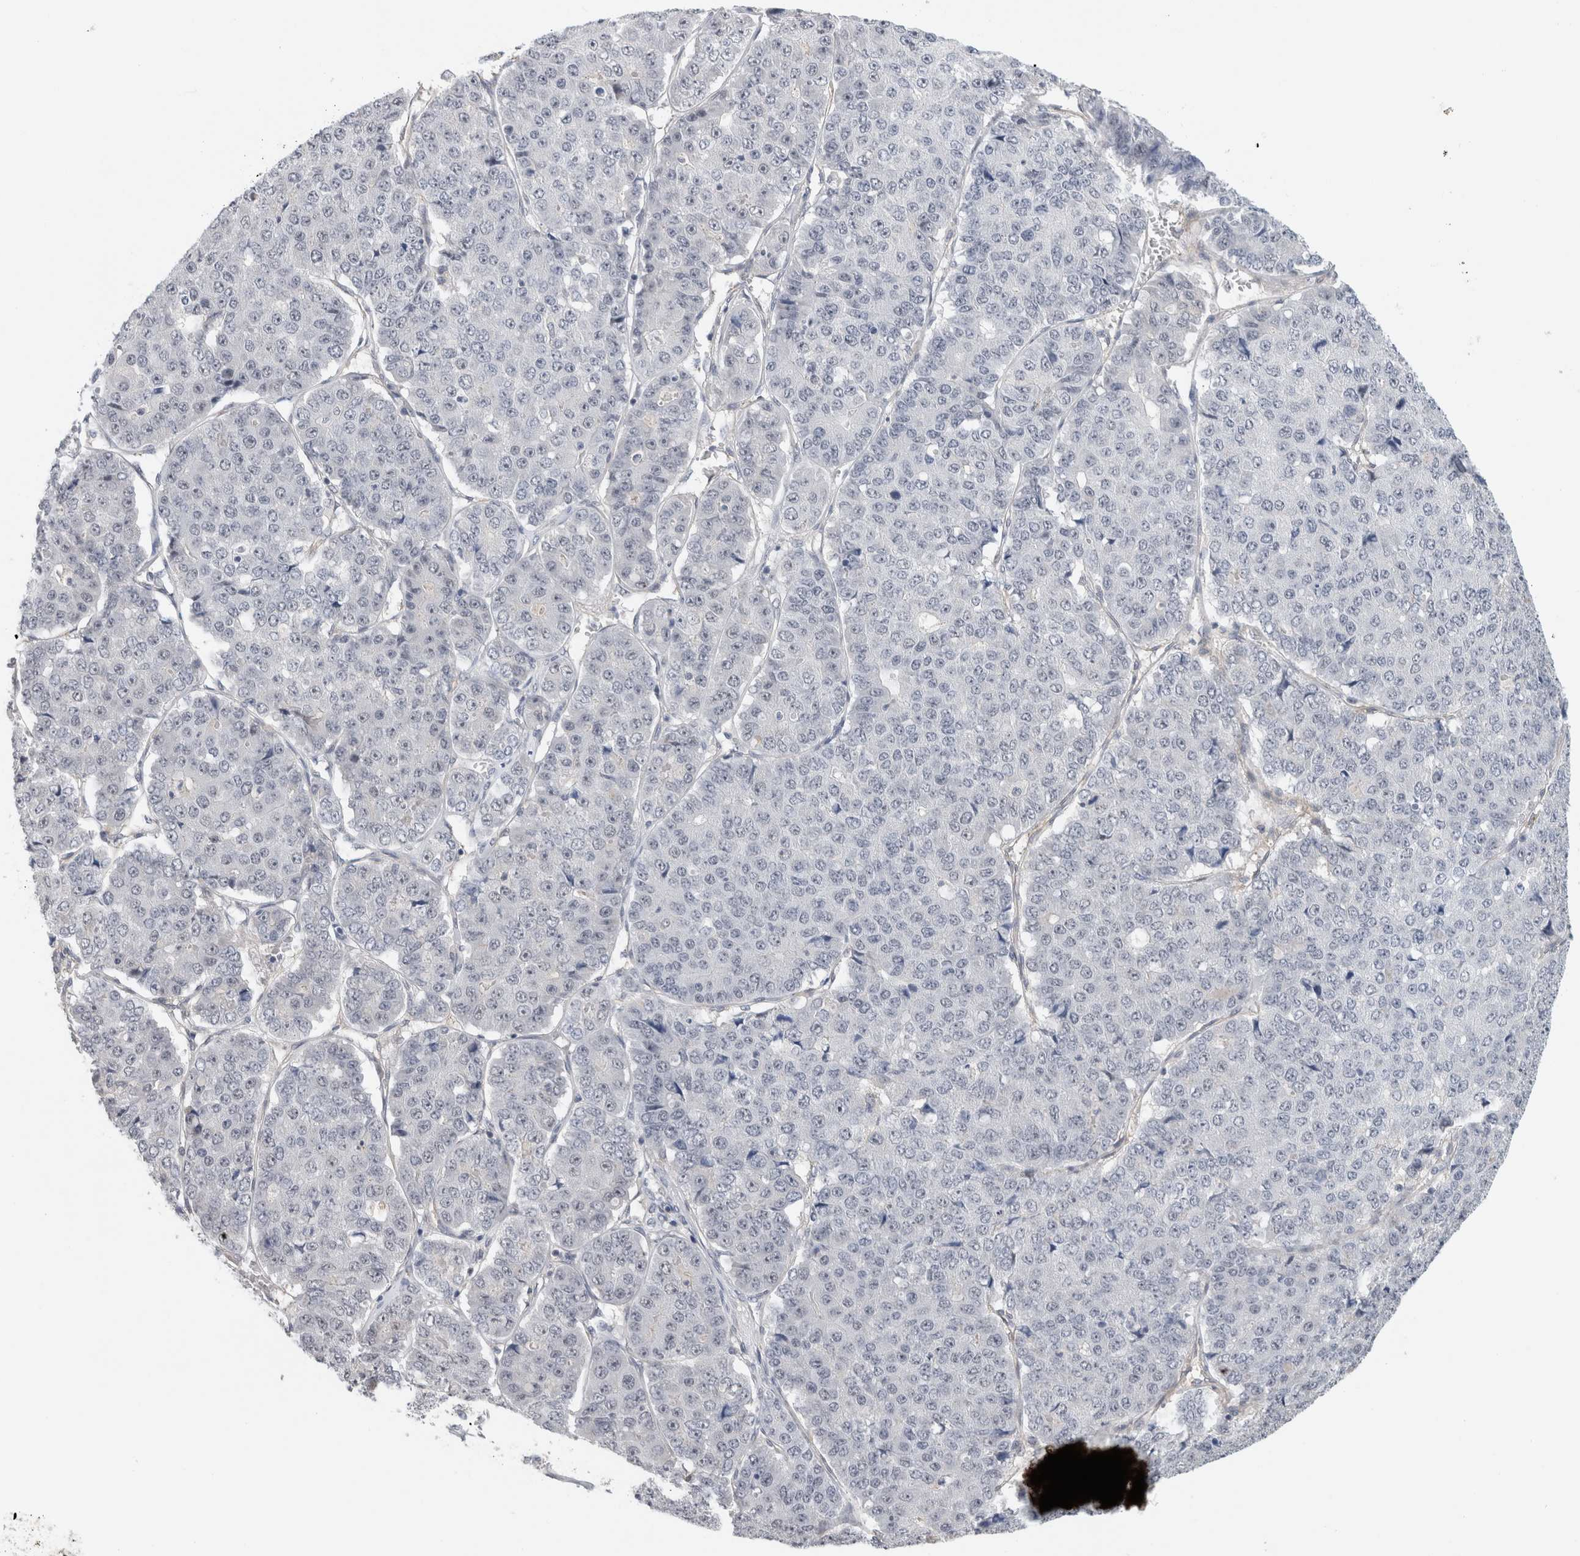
{"staining": {"intensity": "negative", "quantity": "none", "location": "none"}, "tissue": "pancreatic cancer", "cell_type": "Tumor cells", "image_type": "cancer", "snomed": [{"axis": "morphology", "description": "Adenocarcinoma, NOS"}, {"axis": "topography", "description": "Pancreas"}], "caption": "Protein analysis of pancreatic cancer exhibits no significant staining in tumor cells. The staining is performed using DAB brown chromogen with nuclei counter-stained in using hematoxylin.", "gene": "HCN3", "patient": {"sex": "male", "age": 50}}